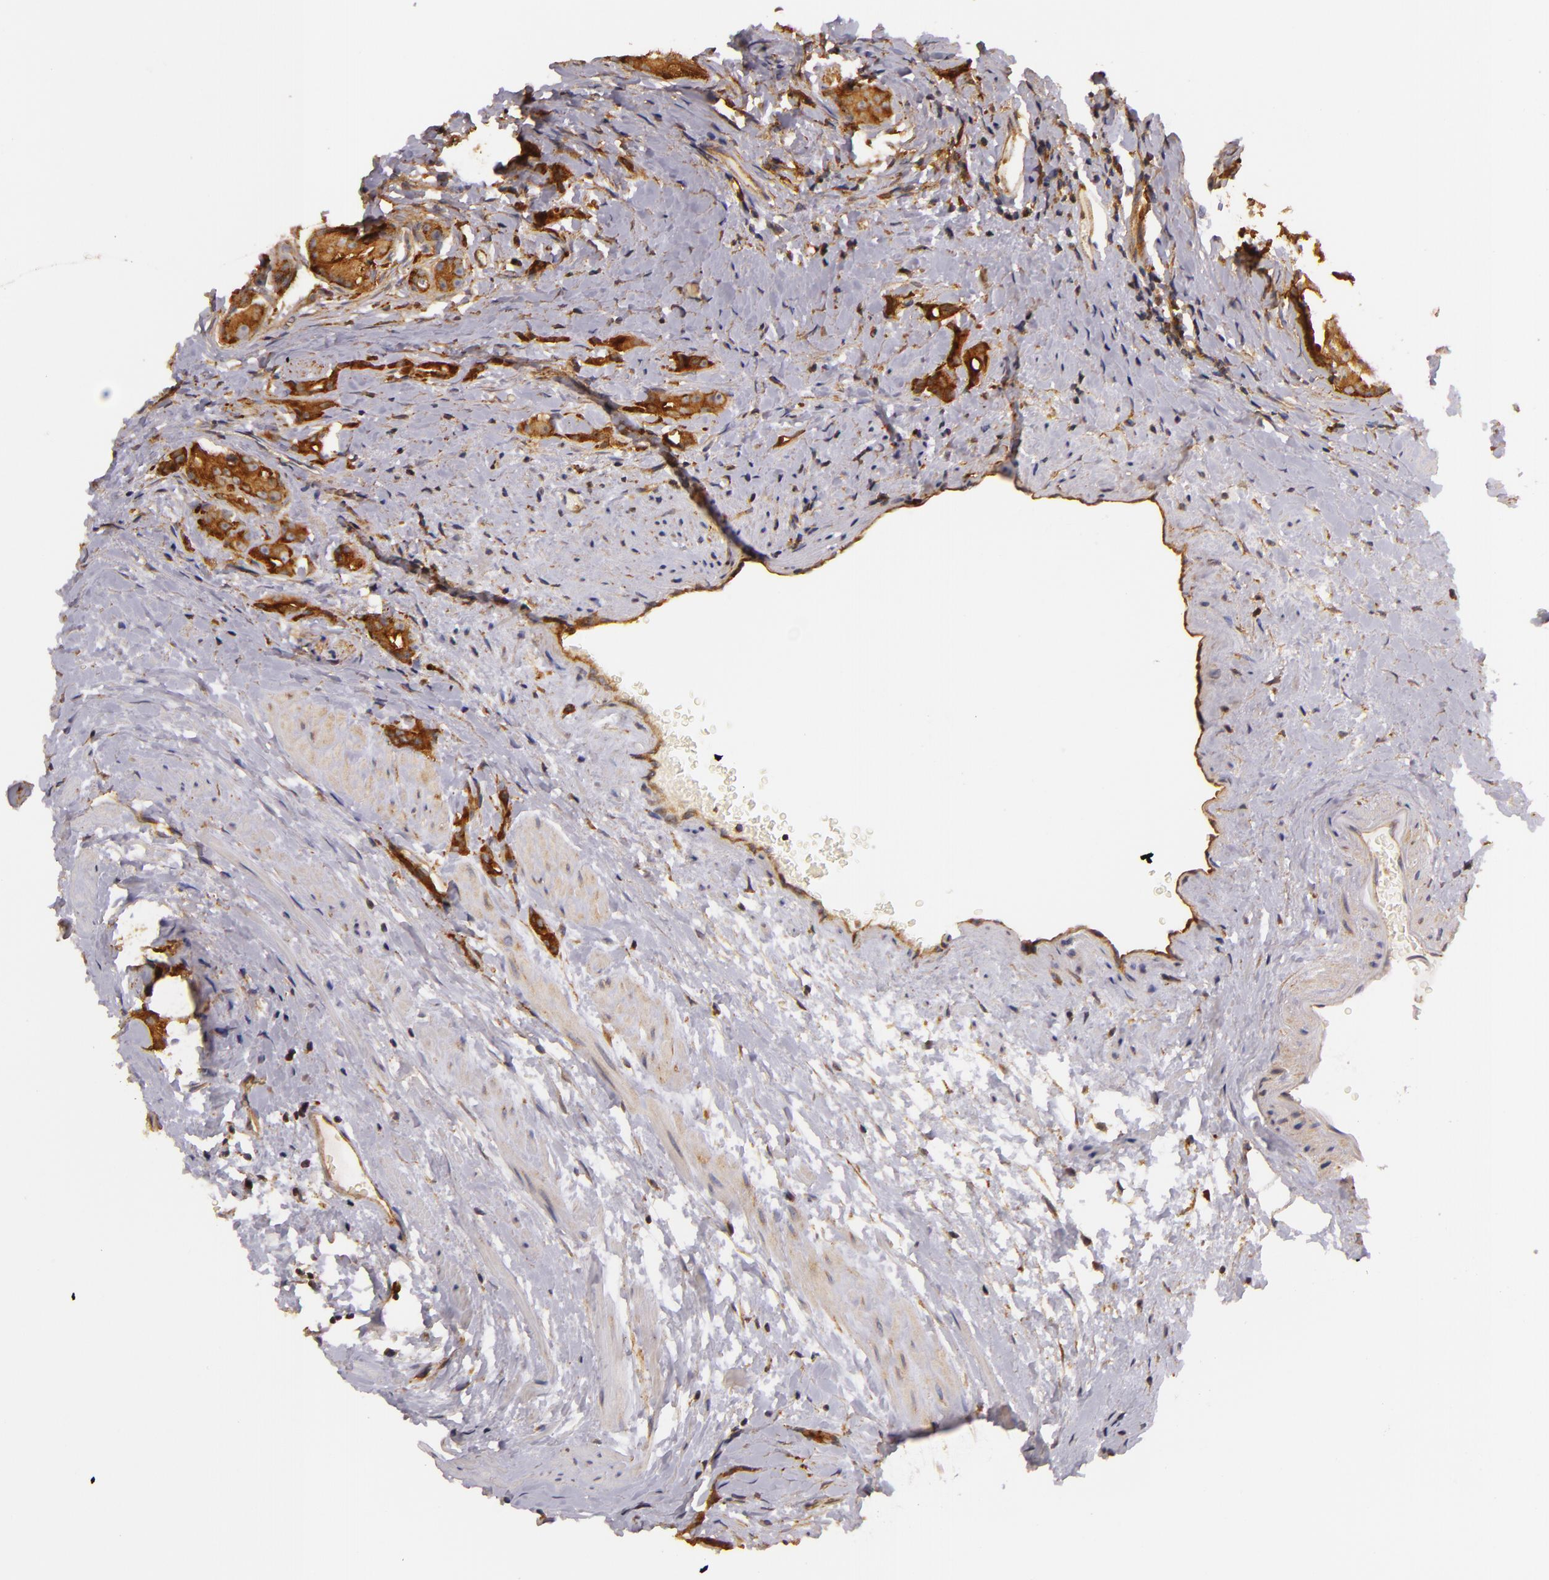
{"staining": {"intensity": "strong", "quantity": ">75%", "location": "cytoplasmic/membranous"}, "tissue": "prostate cancer", "cell_type": "Tumor cells", "image_type": "cancer", "snomed": [{"axis": "morphology", "description": "Adenocarcinoma, Medium grade"}, {"axis": "topography", "description": "Prostate"}], "caption": "Strong cytoplasmic/membranous positivity for a protein is appreciated in about >75% of tumor cells of prostate adenocarcinoma (medium-grade) using immunohistochemistry.", "gene": "TOM1", "patient": {"sex": "male", "age": 59}}